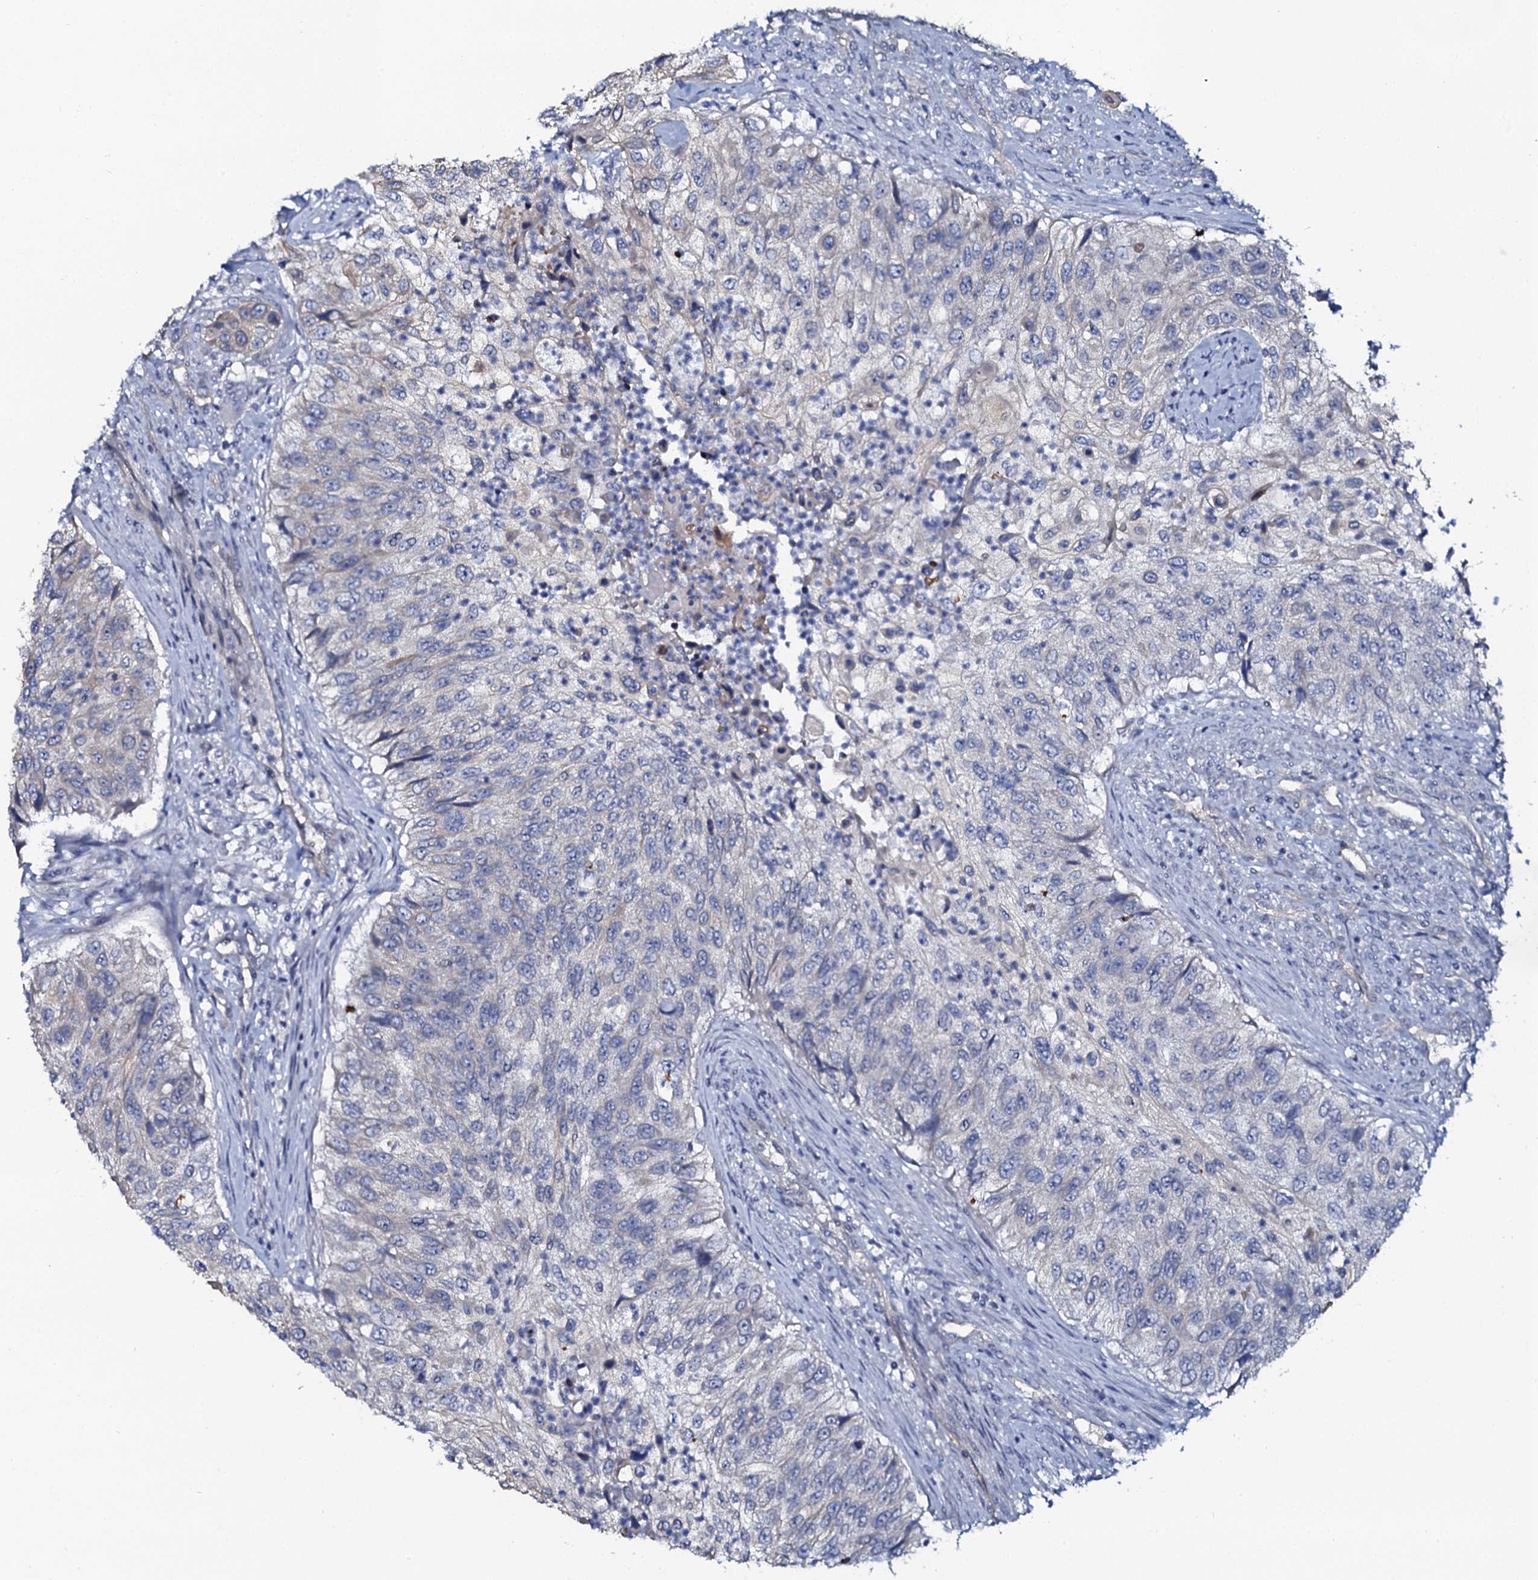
{"staining": {"intensity": "negative", "quantity": "none", "location": "none"}, "tissue": "urothelial cancer", "cell_type": "Tumor cells", "image_type": "cancer", "snomed": [{"axis": "morphology", "description": "Urothelial carcinoma, High grade"}, {"axis": "topography", "description": "Urinary bladder"}], "caption": "High power microscopy histopathology image of an immunohistochemistry (IHC) photomicrograph of urothelial cancer, revealing no significant positivity in tumor cells. Brightfield microscopy of immunohistochemistry (IHC) stained with DAB (3,3'-diaminobenzidine) (brown) and hematoxylin (blue), captured at high magnification.", "gene": "C10orf88", "patient": {"sex": "female", "age": 60}}